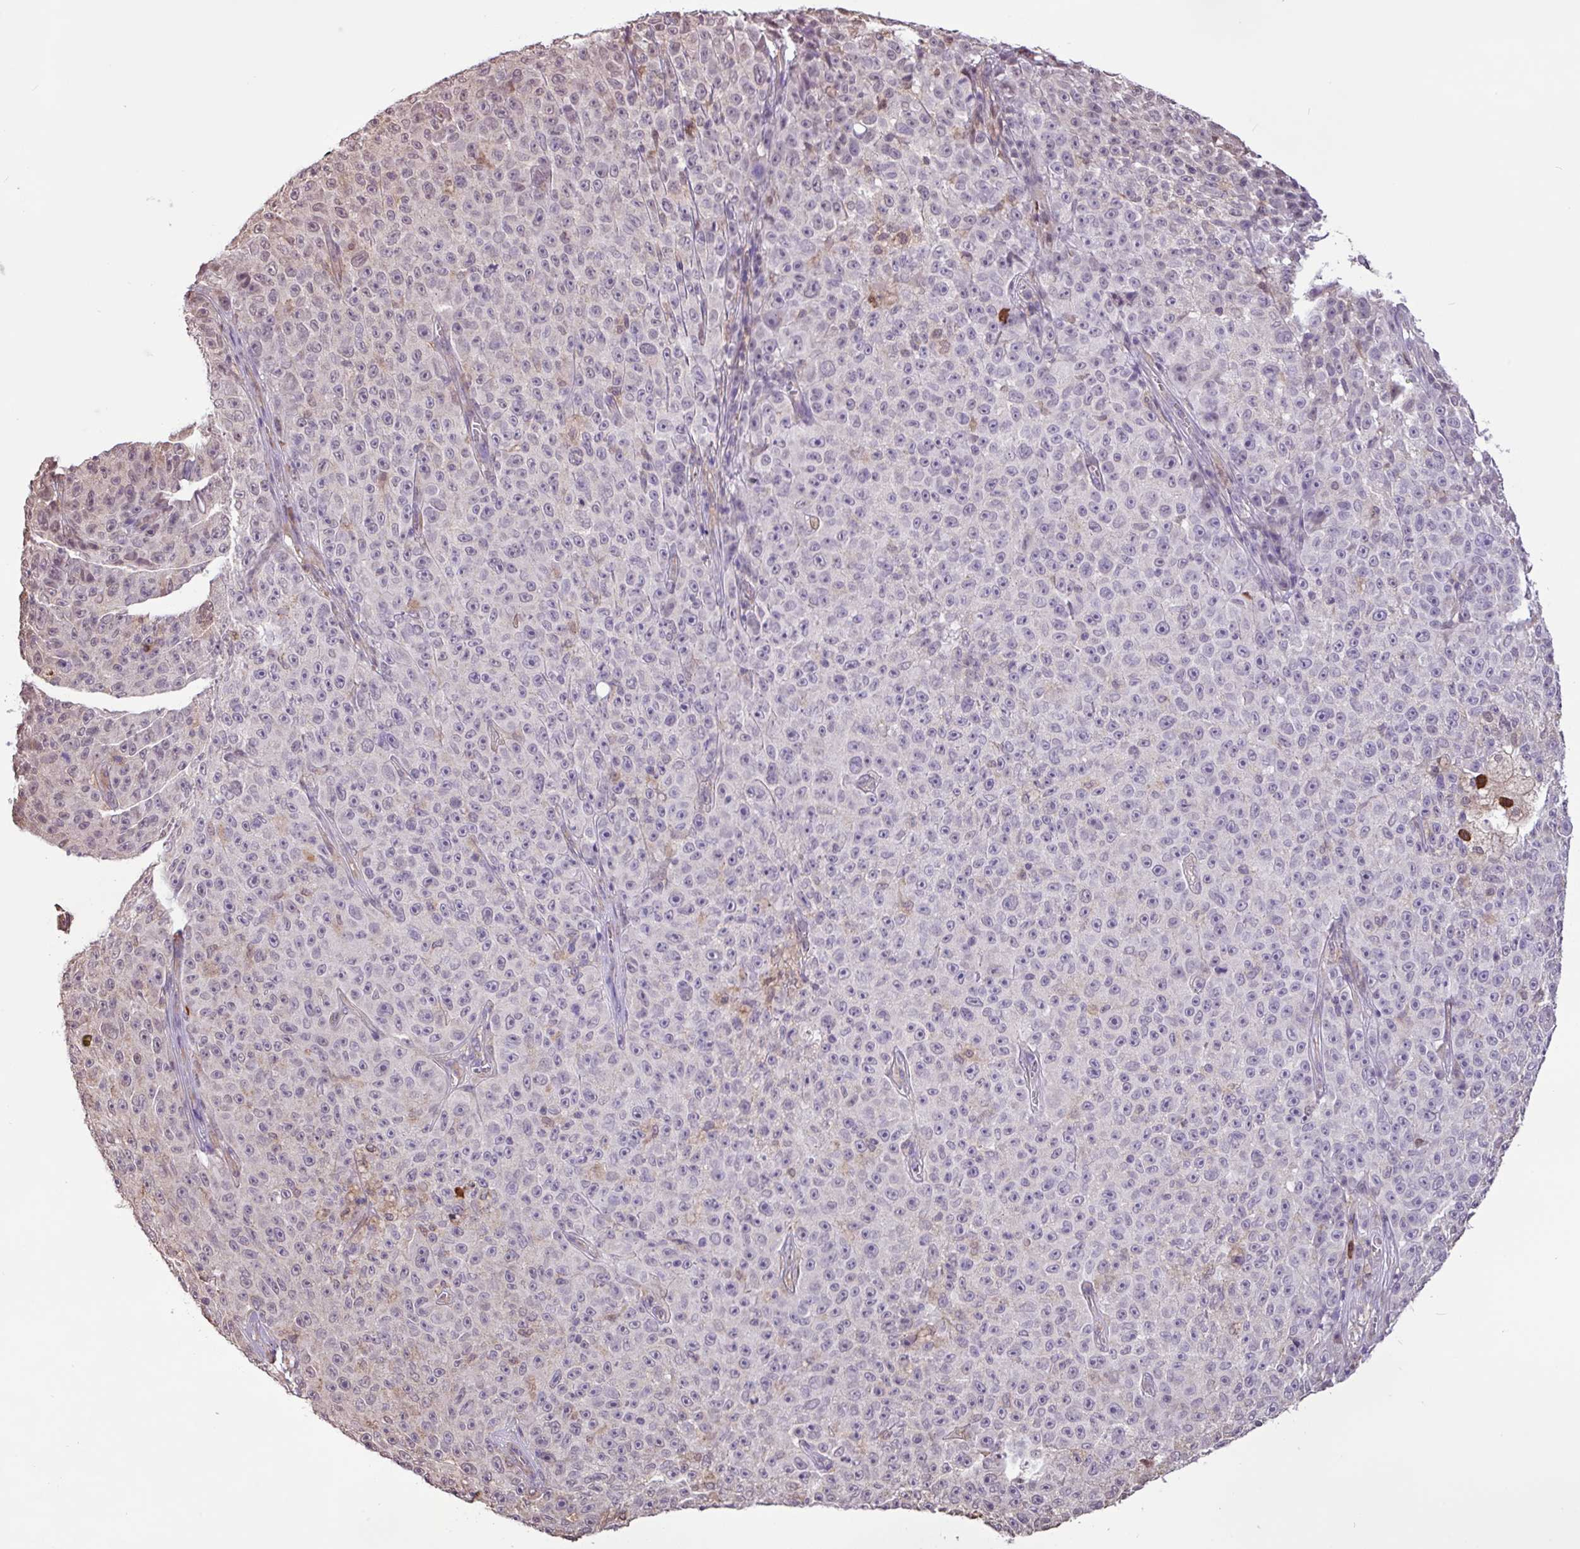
{"staining": {"intensity": "weak", "quantity": "<25%", "location": "nuclear"}, "tissue": "melanoma", "cell_type": "Tumor cells", "image_type": "cancer", "snomed": [{"axis": "morphology", "description": "Malignant melanoma, NOS"}, {"axis": "topography", "description": "Skin"}], "caption": "Melanoma stained for a protein using IHC demonstrates no staining tumor cells.", "gene": "CHST11", "patient": {"sex": "female", "age": 82}}